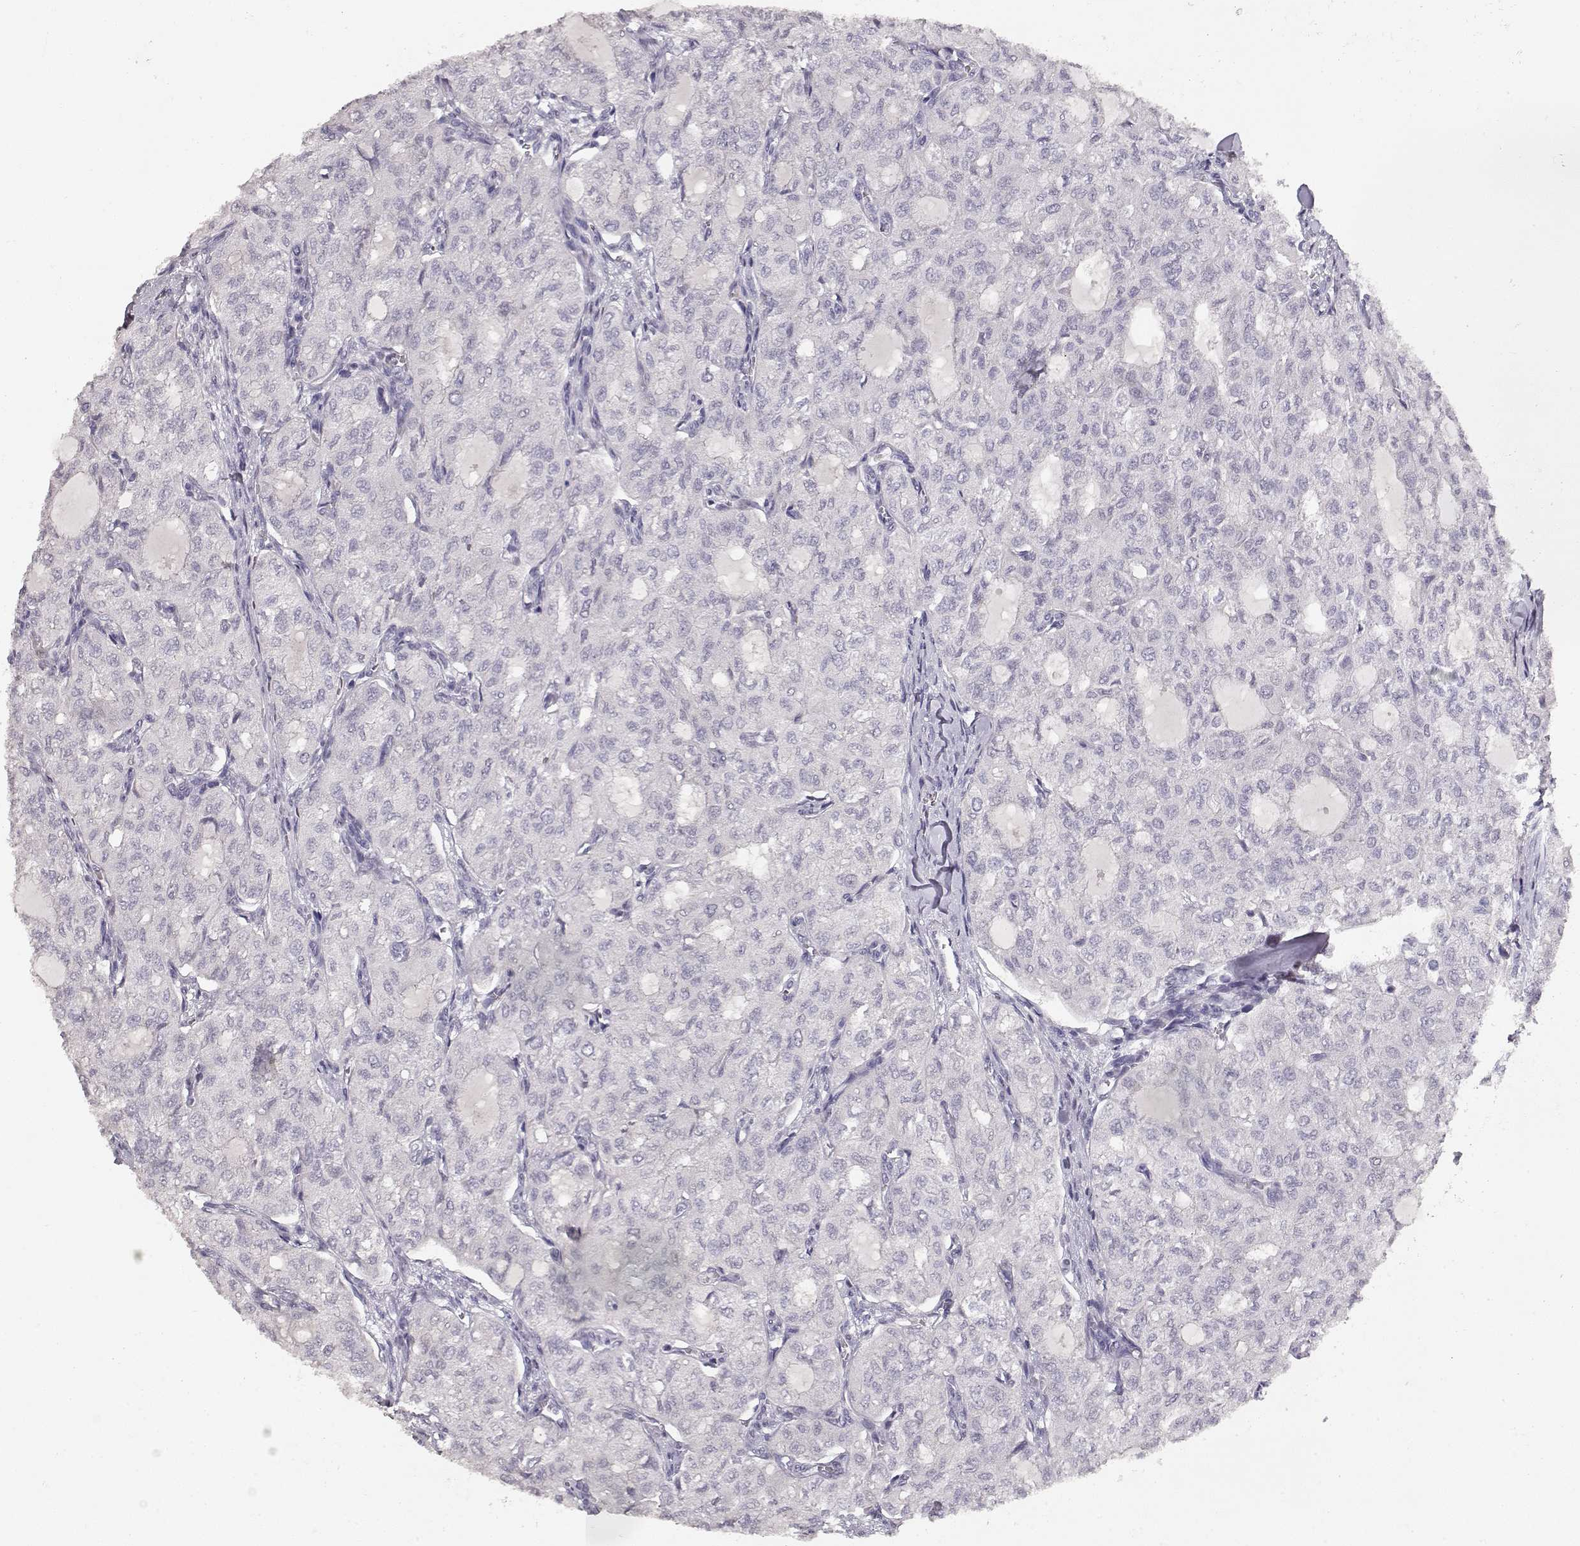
{"staining": {"intensity": "negative", "quantity": "none", "location": "none"}, "tissue": "thyroid cancer", "cell_type": "Tumor cells", "image_type": "cancer", "snomed": [{"axis": "morphology", "description": "Follicular adenoma carcinoma, NOS"}, {"axis": "topography", "description": "Thyroid gland"}], "caption": "An image of human thyroid cancer is negative for staining in tumor cells.", "gene": "TPH2", "patient": {"sex": "male", "age": 75}}